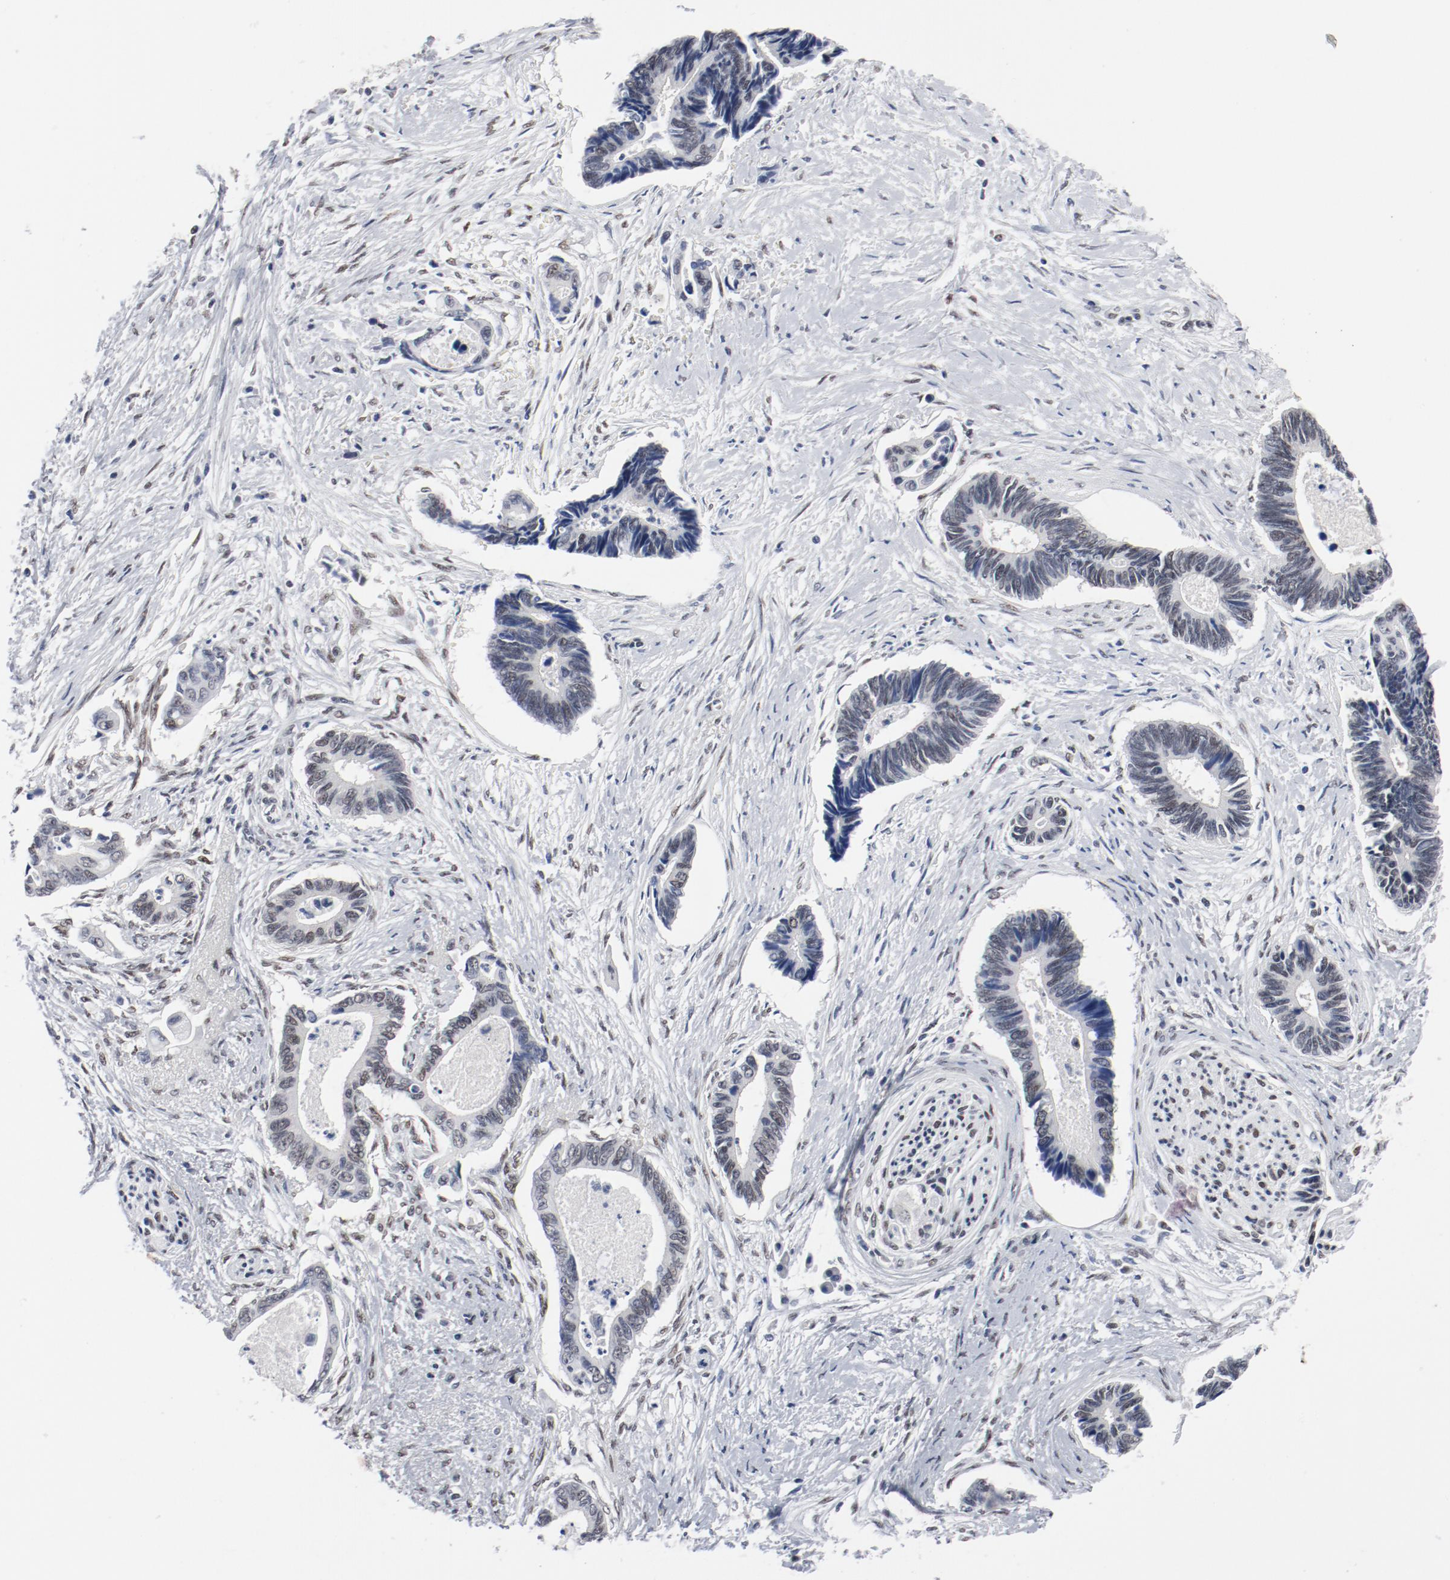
{"staining": {"intensity": "weak", "quantity": "25%-75%", "location": "nuclear"}, "tissue": "pancreatic cancer", "cell_type": "Tumor cells", "image_type": "cancer", "snomed": [{"axis": "morphology", "description": "Adenocarcinoma, NOS"}, {"axis": "topography", "description": "Pancreas"}], "caption": "Adenocarcinoma (pancreatic) tissue displays weak nuclear staining in about 25%-75% of tumor cells, visualized by immunohistochemistry.", "gene": "ARNT", "patient": {"sex": "female", "age": 70}}